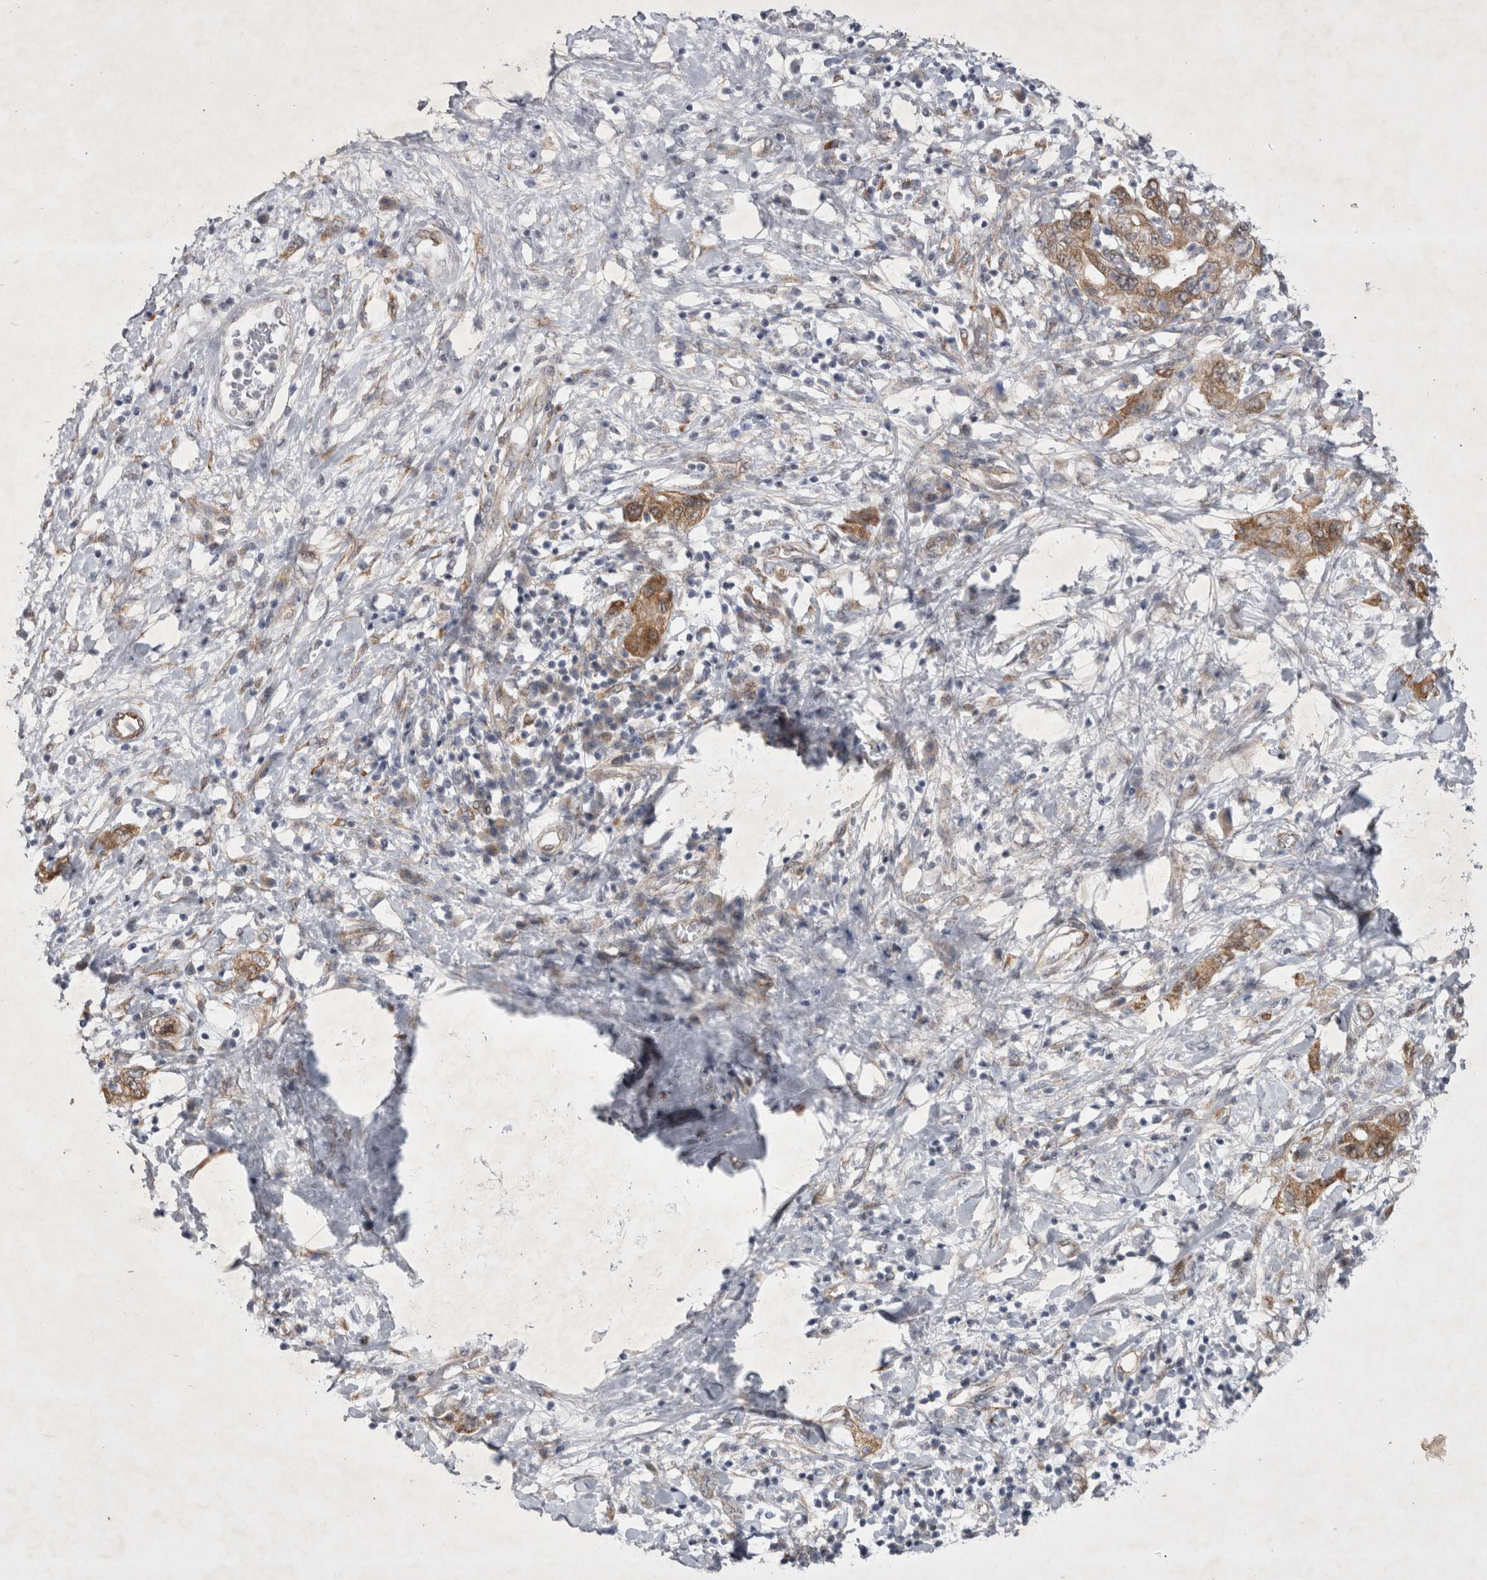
{"staining": {"intensity": "weak", "quantity": ">75%", "location": "cytoplasmic/membranous"}, "tissue": "pancreatic cancer", "cell_type": "Tumor cells", "image_type": "cancer", "snomed": [{"axis": "morphology", "description": "Adenocarcinoma, NOS"}, {"axis": "topography", "description": "Pancreas"}], "caption": "IHC image of pancreatic cancer (adenocarcinoma) stained for a protein (brown), which shows low levels of weak cytoplasmic/membranous staining in approximately >75% of tumor cells.", "gene": "PARP11", "patient": {"sex": "female", "age": 73}}